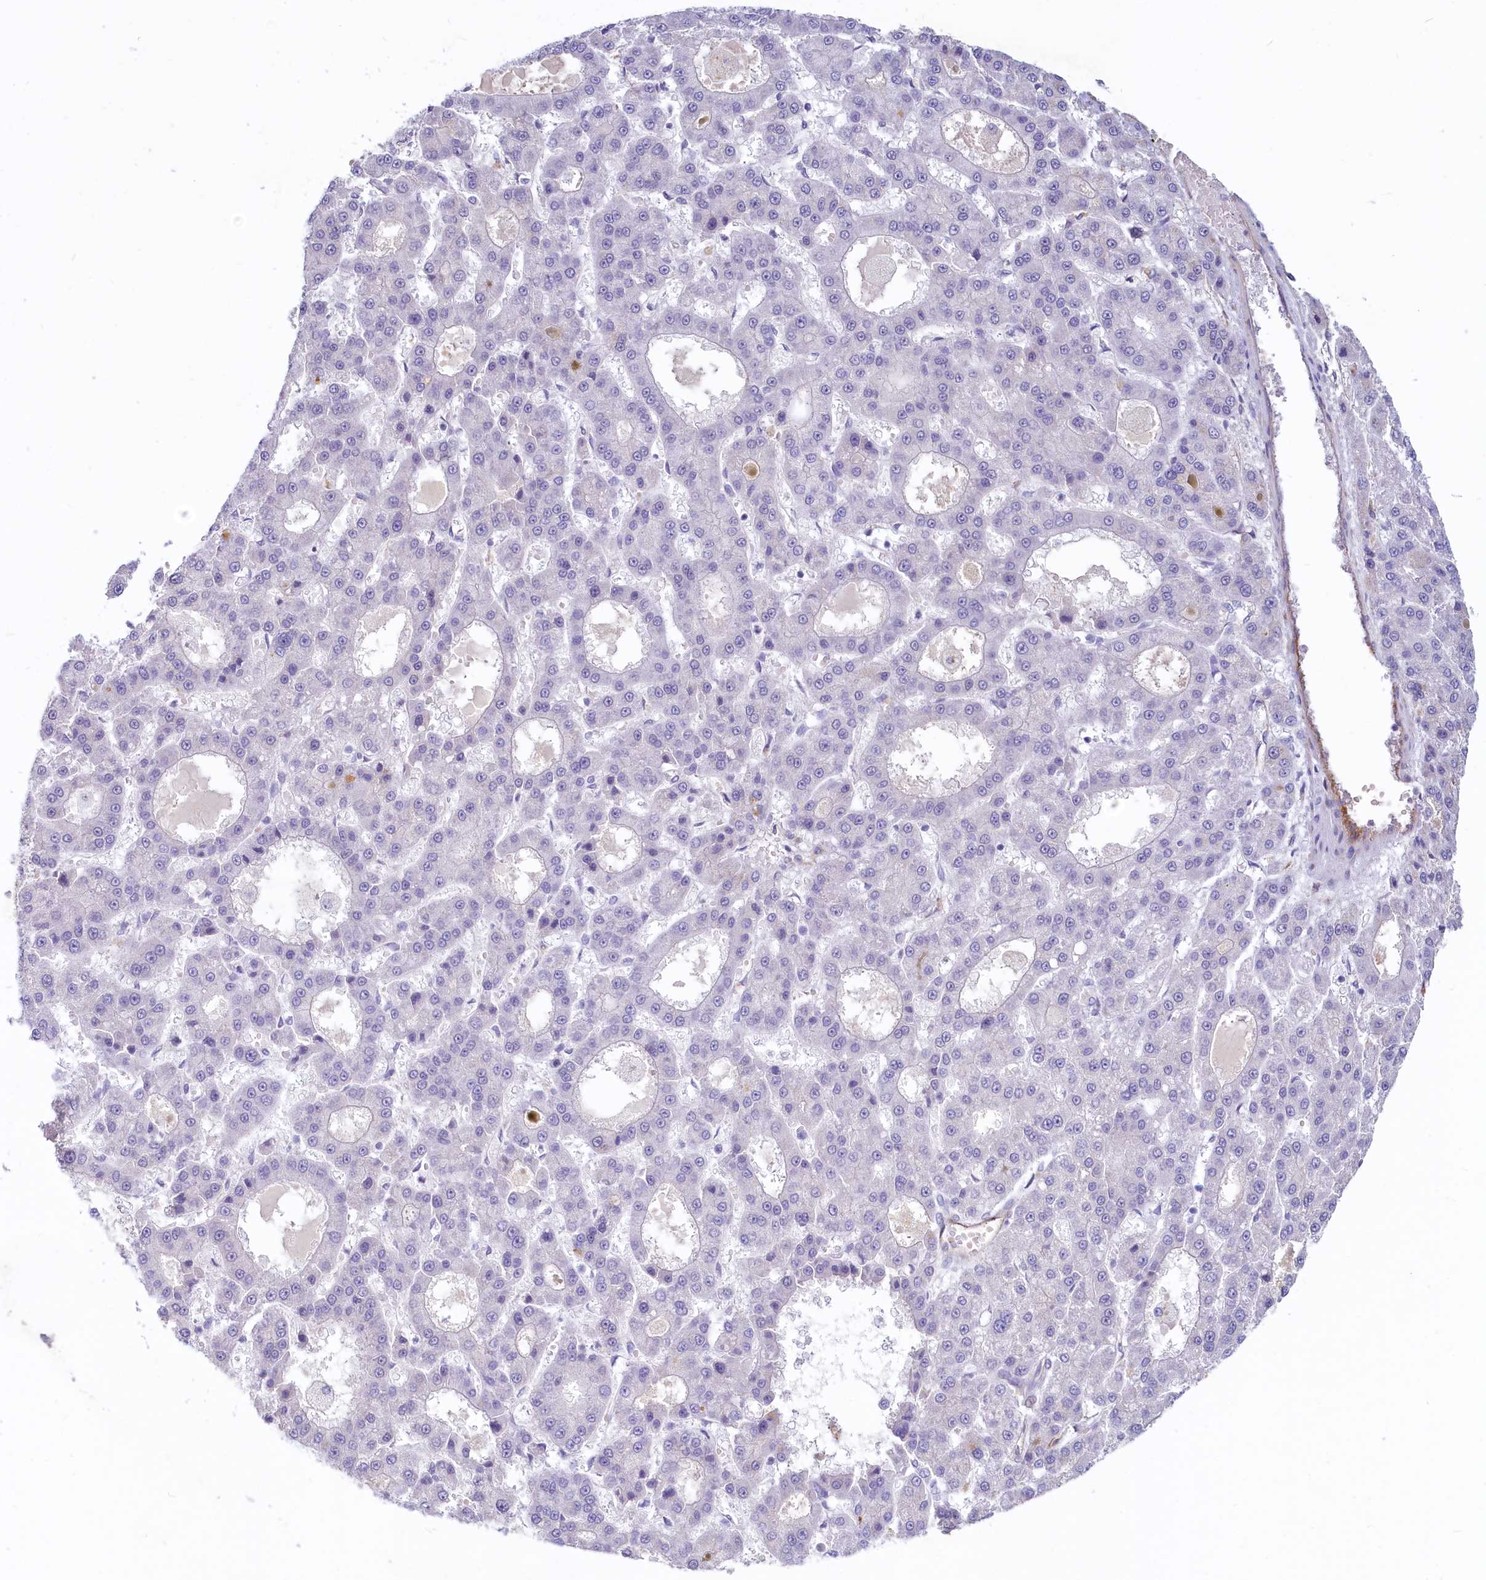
{"staining": {"intensity": "negative", "quantity": "none", "location": "none"}, "tissue": "liver cancer", "cell_type": "Tumor cells", "image_type": "cancer", "snomed": [{"axis": "morphology", "description": "Carcinoma, Hepatocellular, NOS"}, {"axis": "topography", "description": "Liver"}], "caption": "The micrograph demonstrates no staining of tumor cells in liver cancer.", "gene": "PROCR", "patient": {"sex": "male", "age": 70}}